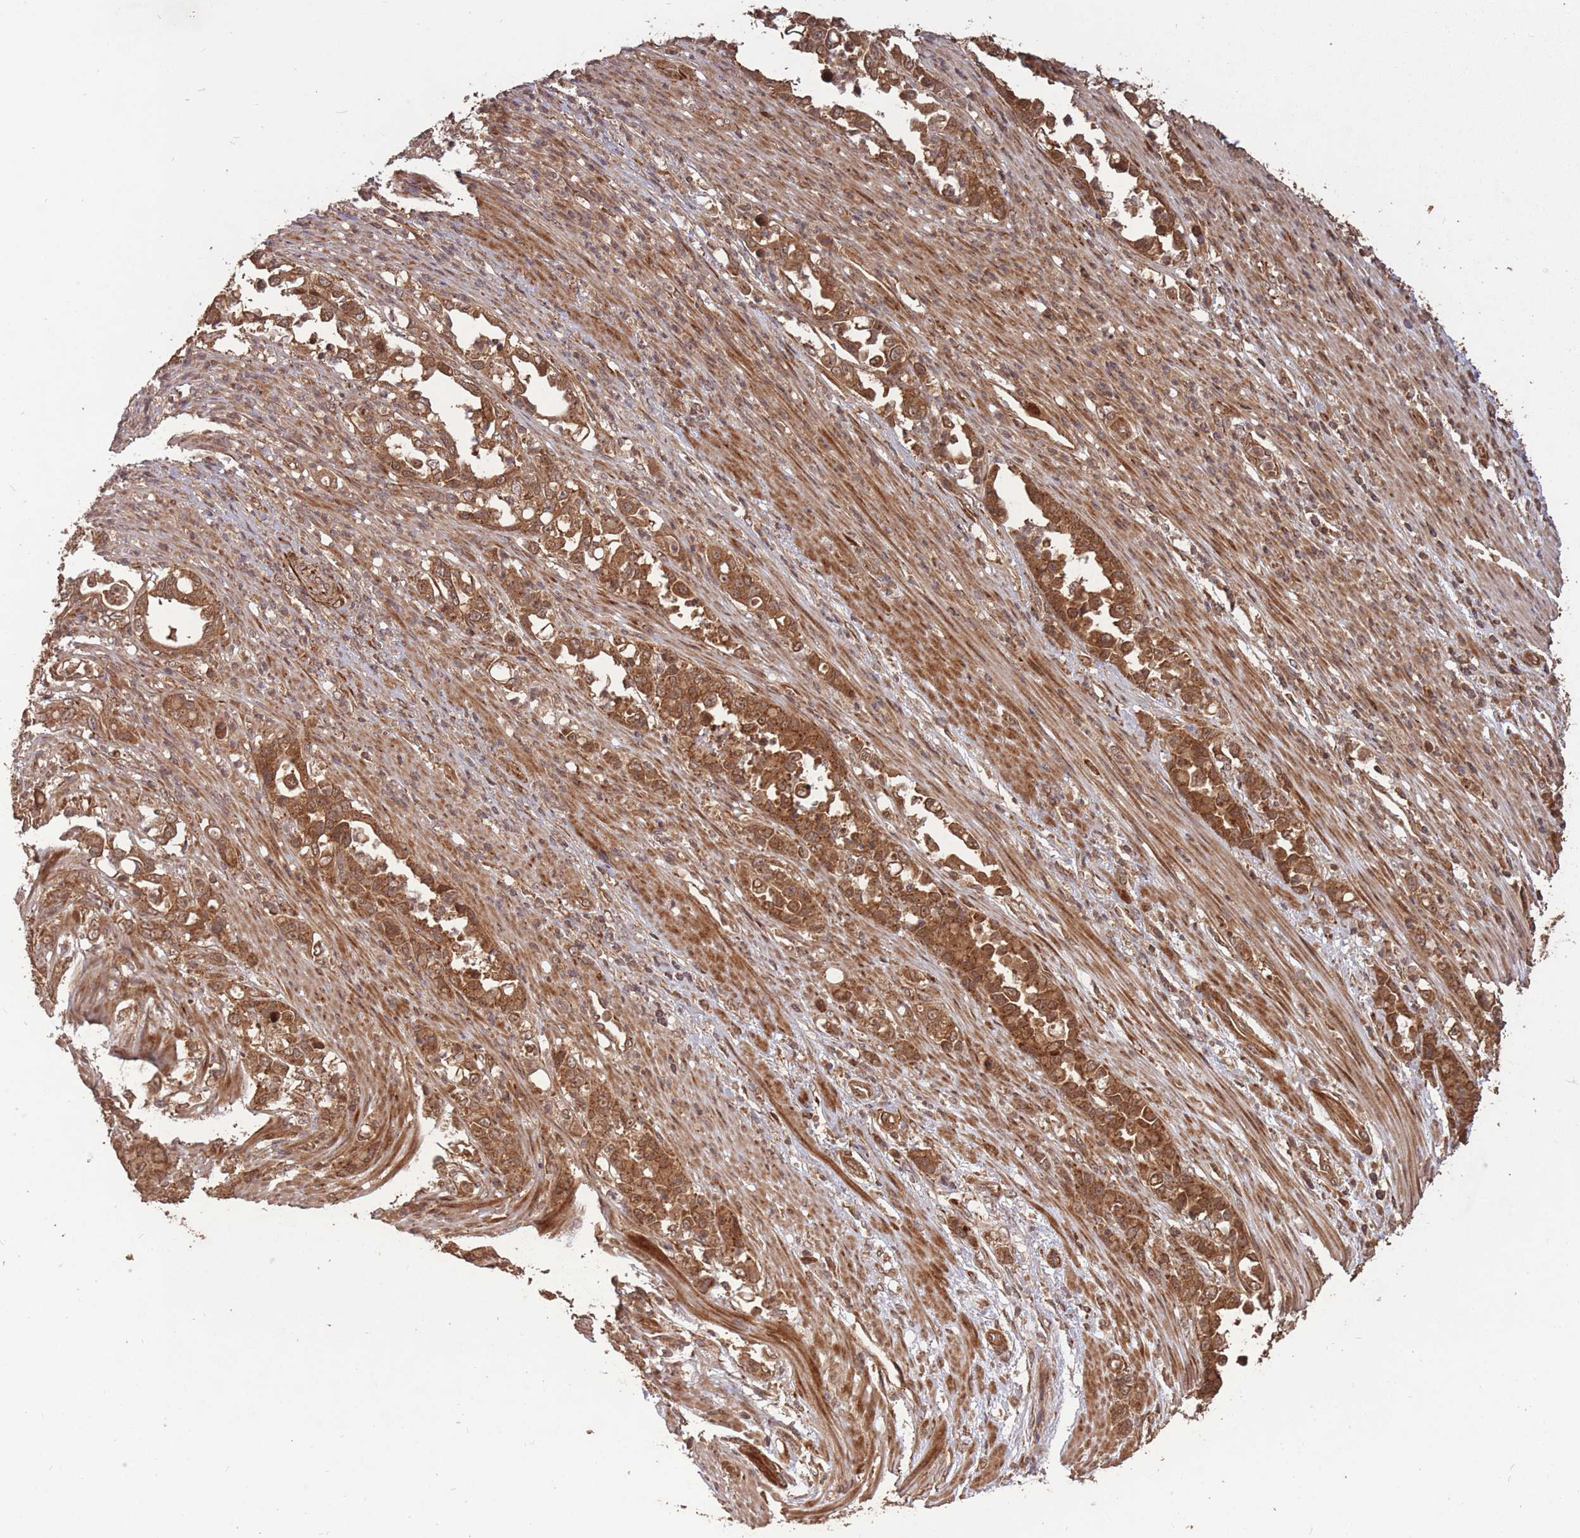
{"staining": {"intensity": "strong", "quantity": ">75%", "location": "cytoplasmic/membranous,nuclear"}, "tissue": "stomach cancer", "cell_type": "Tumor cells", "image_type": "cancer", "snomed": [{"axis": "morphology", "description": "Normal tissue, NOS"}, {"axis": "morphology", "description": "Adenocarcinoma, NOS"}, {"axis": "topography", "description": "Stomach"}], "caption": "Immunohistochemistry micrograph of adenocarcinoma (stomach) stained for a protein (brown), which reveals high levels of strong cytoplasmic/membranous and nuclear staining in approximately >75% of tumor cells.", "gene": "ERBB3", "patient": {"sex": "female", "age": 79}}